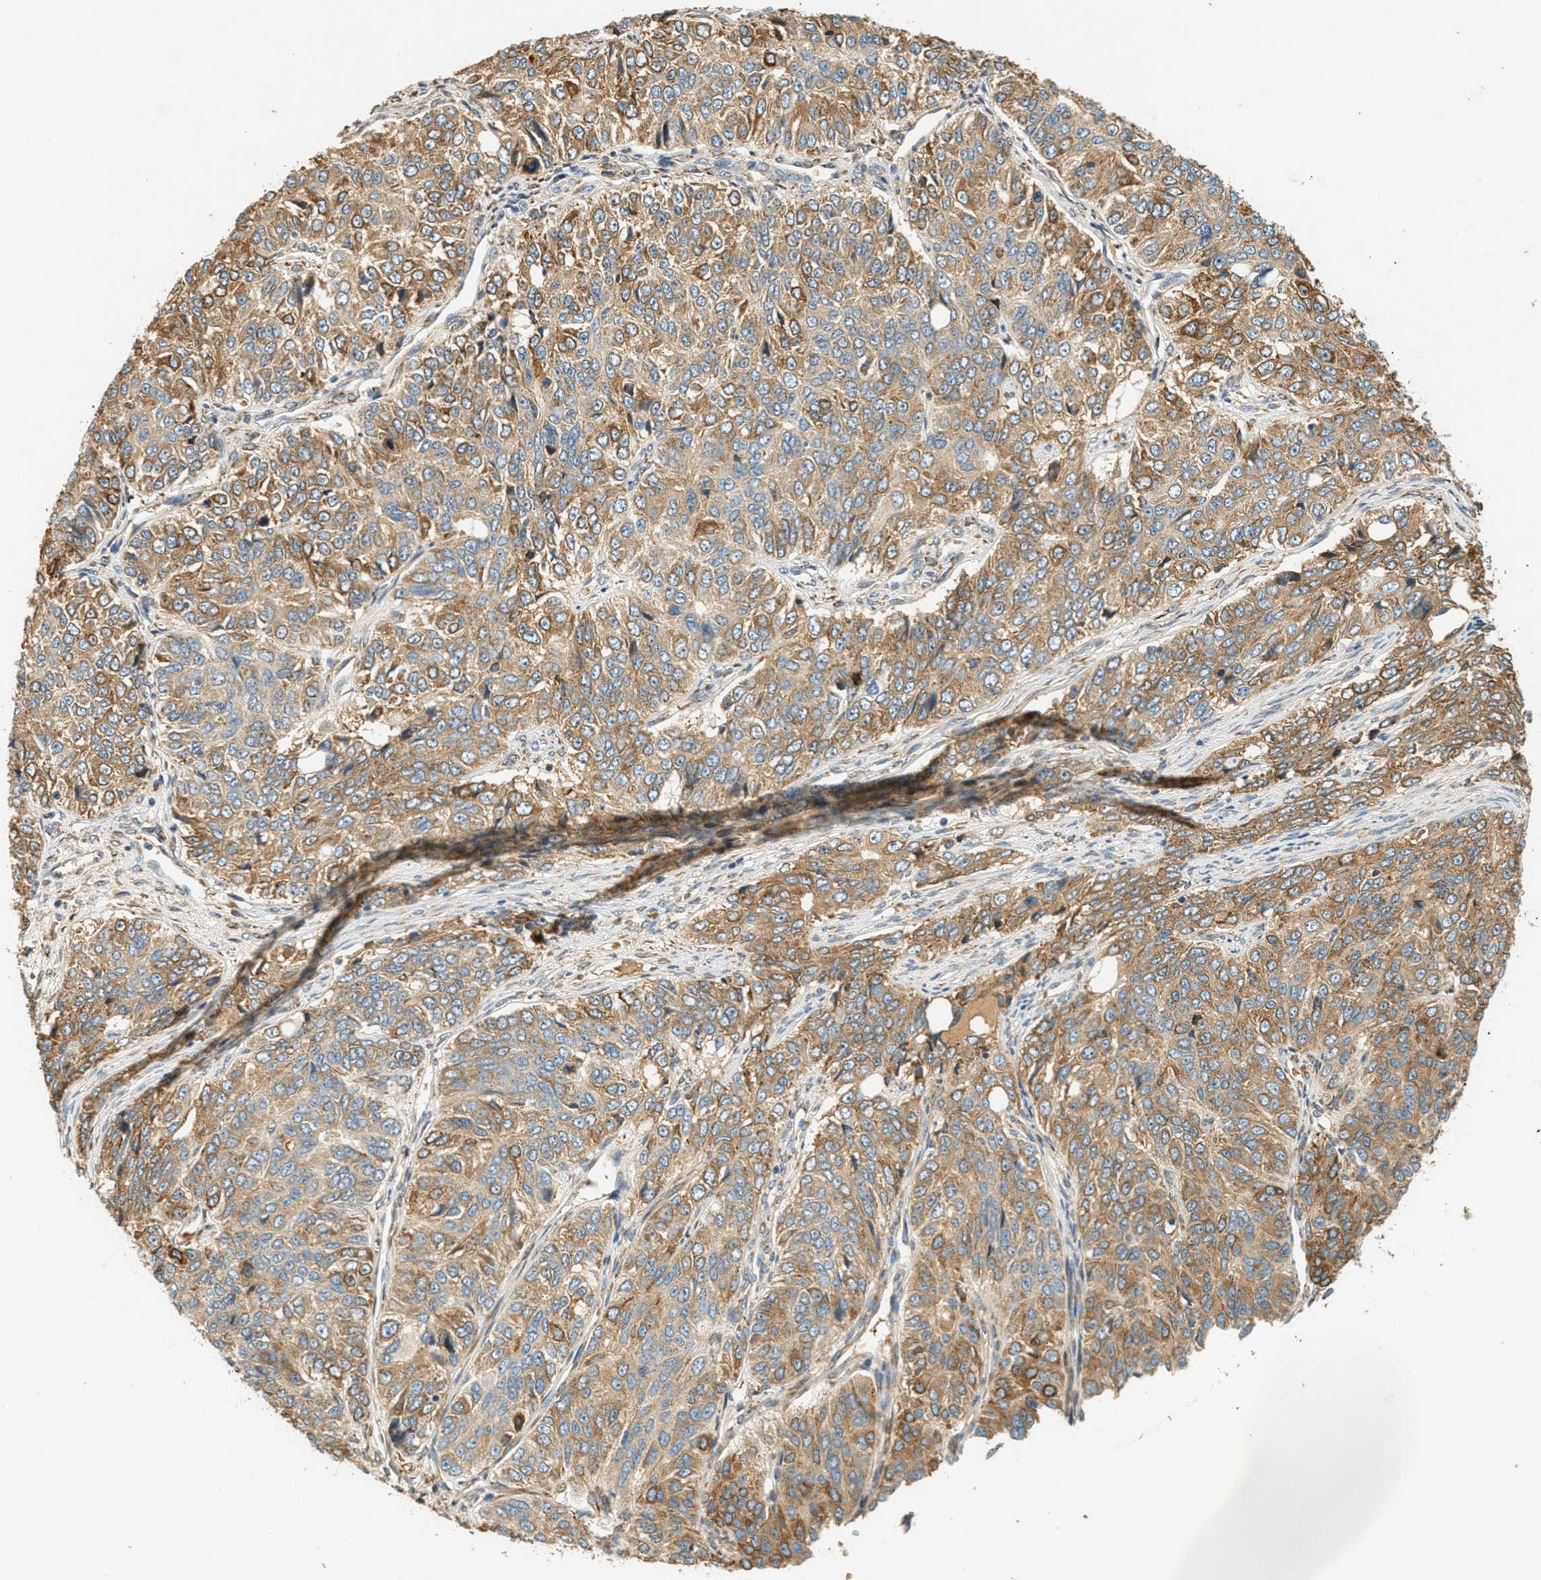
{"staining": {"intensity": "moderate", "quantity": ">75%", "location": "cytoplasmic/membranous"}, "tissue": "ovarian cancer", "cell_type": "Tumor cells", "image_type": "cancer", "snomed": [{"axis": "morphology", "description": "Carcinoma, endometroid"}, {"axis": "topography", "description": "Ovary"}], "caption": "Ovarian endometroid carcinoma tissue demonstrates moderate cytoplasmic/membranous expression in approximately >75% of tumor cells, visualized by immunohistochemistry.", "gene": "PDK1", "patient": {"sex": "female", "age": 51}}